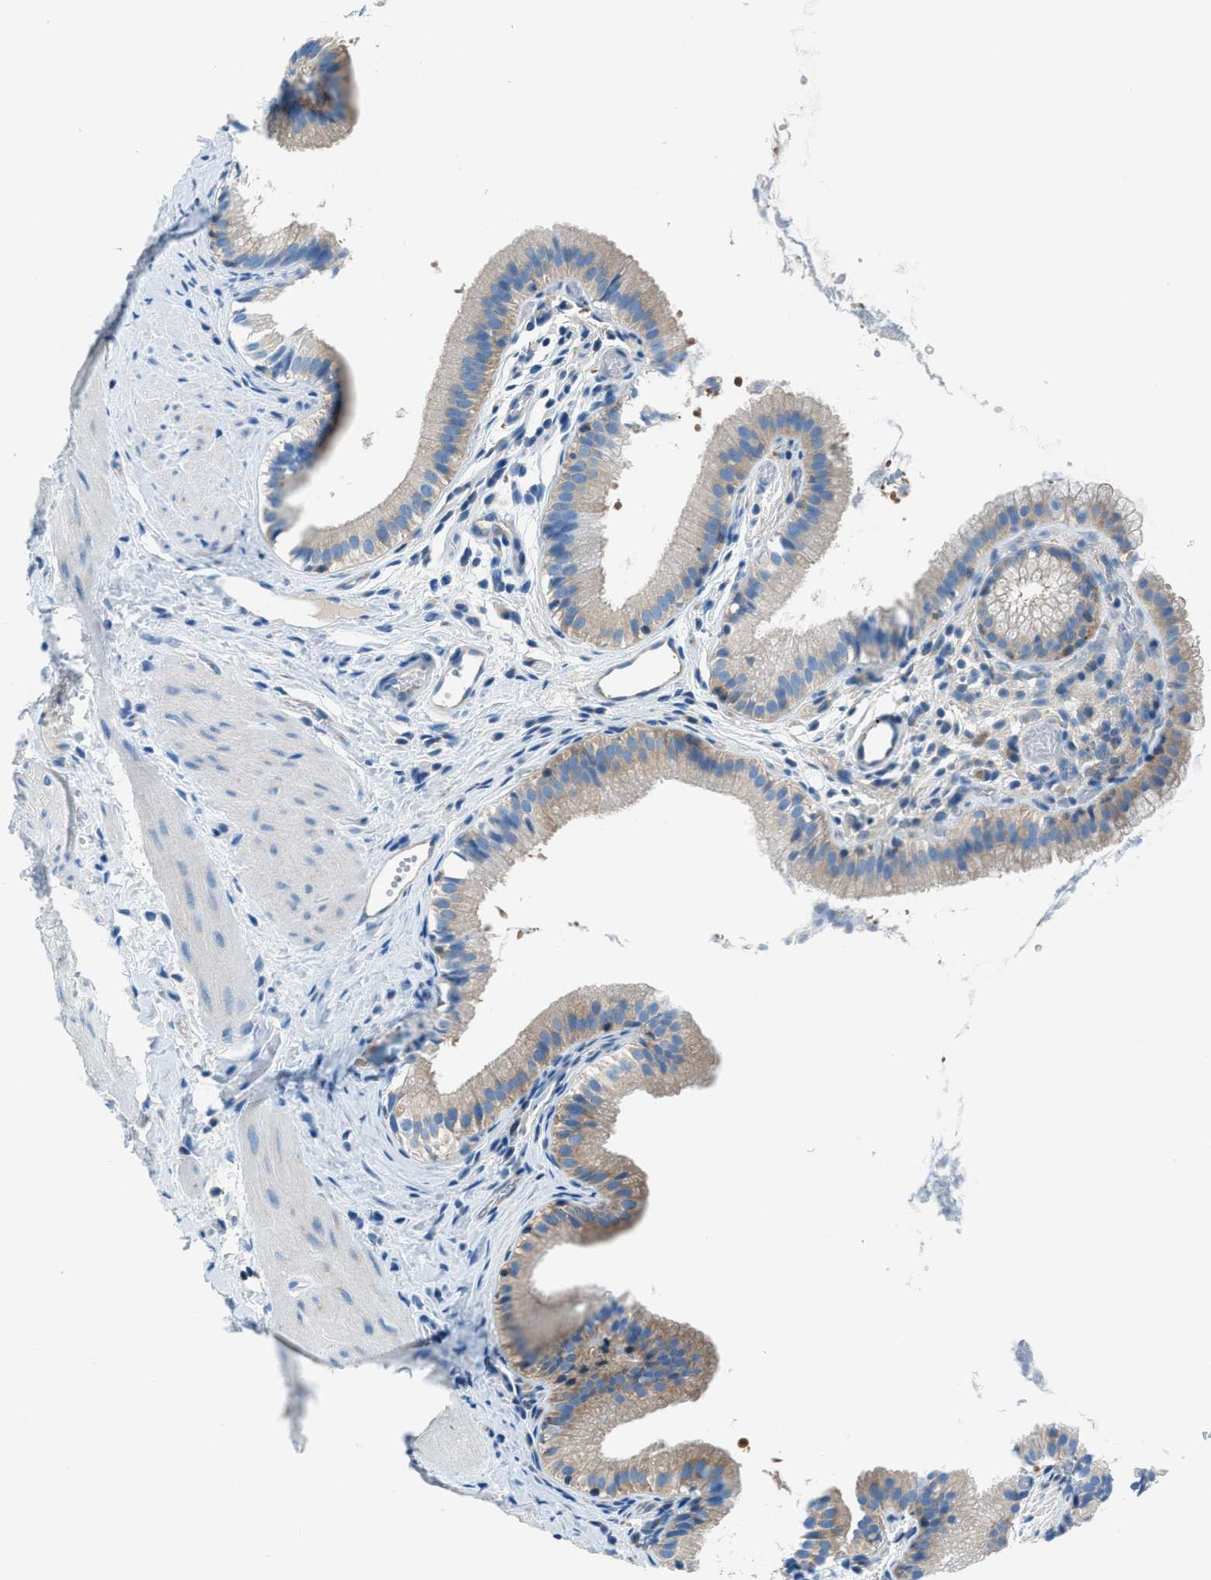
{"staining": {"intensity": "moderate", "quantity": "25%-75%", "location": "cytoplasmic/membranous"}, "tissue": "gallbladder", "cell_type": "Glandular cells", "image_type": "normal", "snomed": [{"axis": "morphology", "description": "Normal tissue, NOS"}, {"axis": "topography", "description": "Gallbladder"}], "caption": "Approximately 25%-75% of glandular cells in unremarkable gallbladder demonstrate moderate cytoplasmic/membranous protein staining as visualized by brown immunohistochemical staining.", "gene": "SARS1", "patient": {"sex": "female", "age": 26}}